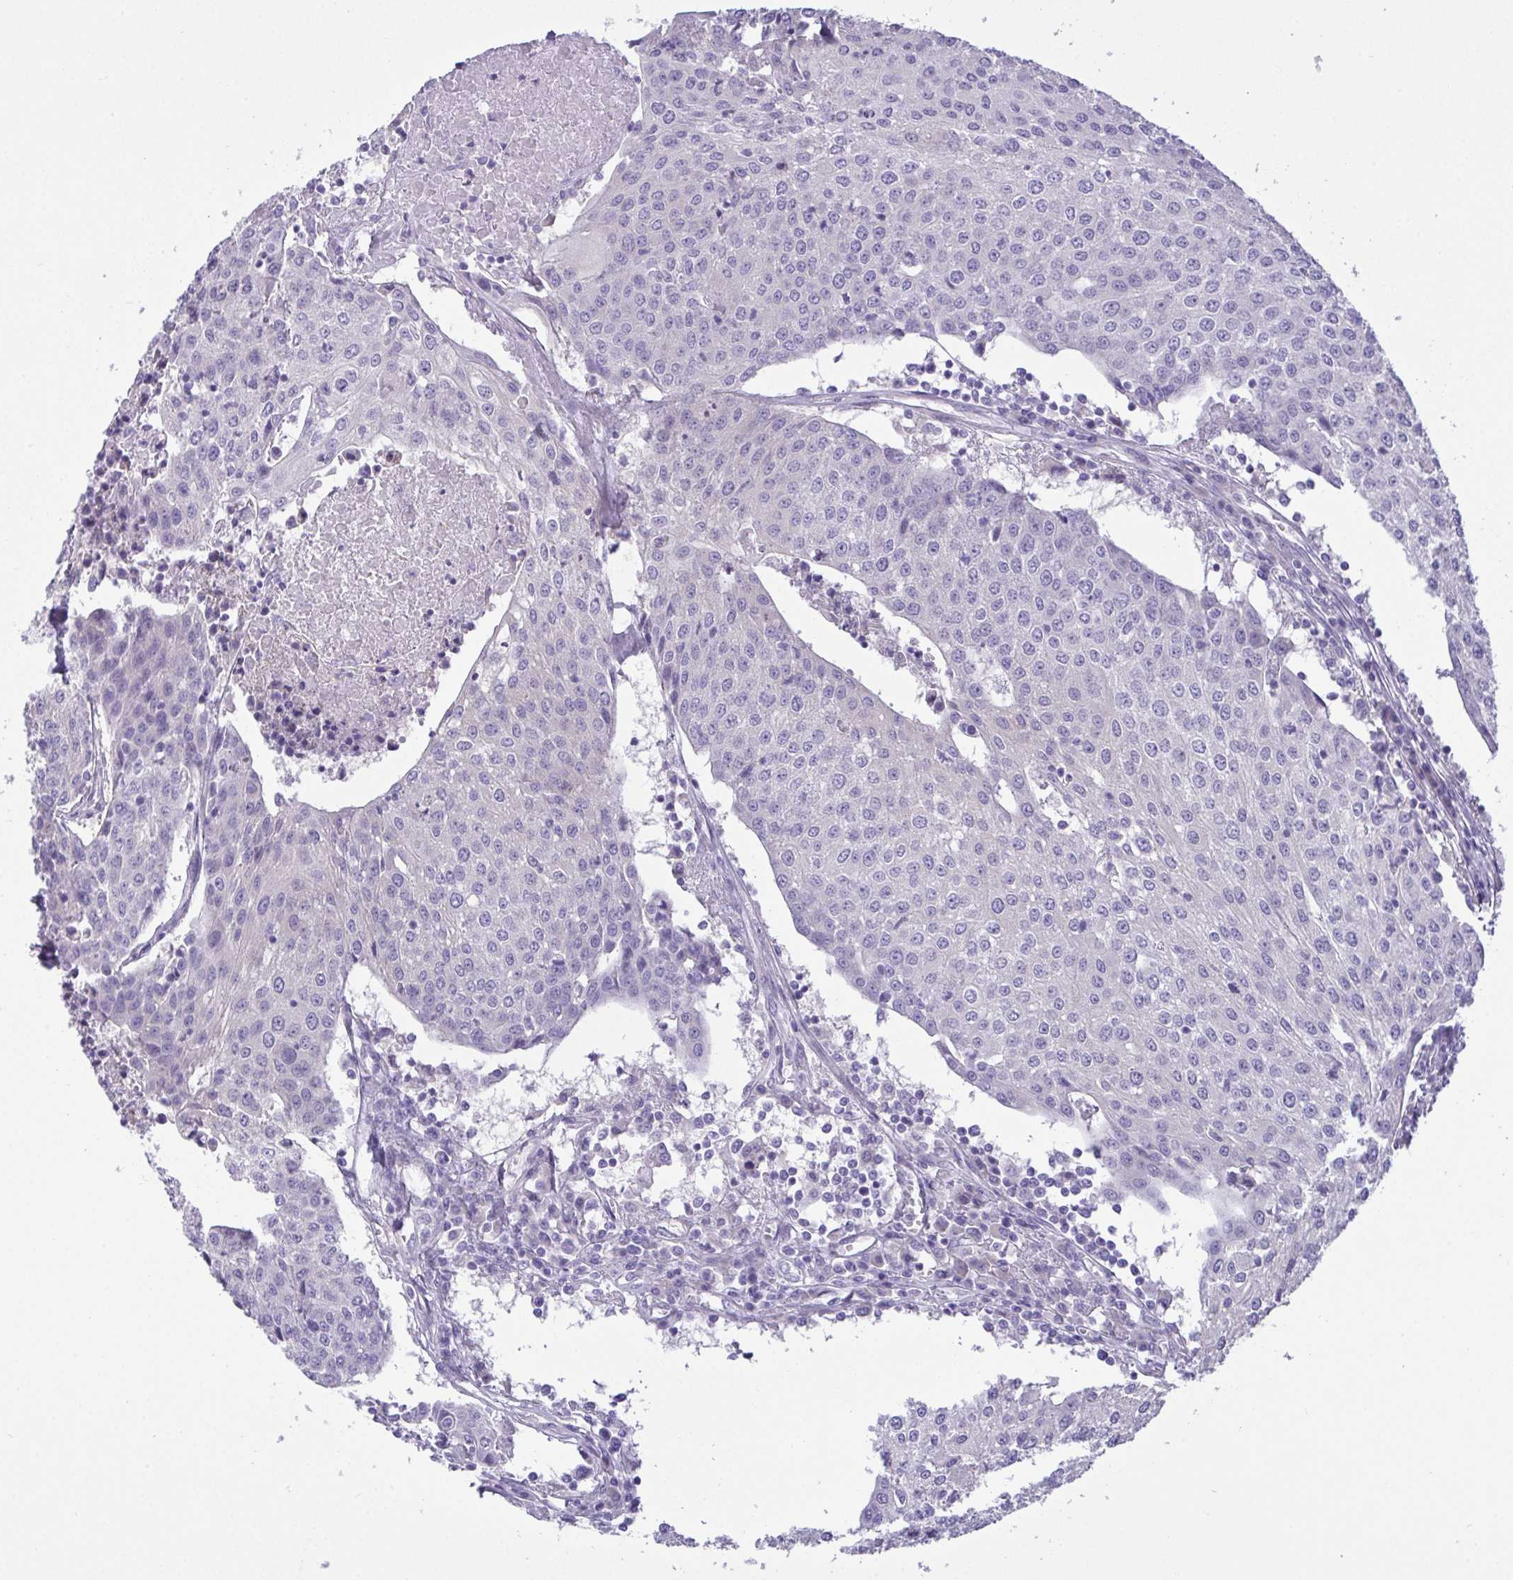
{"staining": {"intensity": "negative", "quantity": "none", "location": "none"}, "tissue": "urothelial cancer", "cell_type": "Tumor cells", "image_type": "cancer", "snomed": [{"axis": "morphology", "description": "Urothelial carcinoma, High grade"}, {"axis": "topography", "description": "Urinary bladder"}], "caption": "Photomicrograph shows no significant protein expression in tumor cells of urothelial cancer. (Brightfield microscopy of DAB immunohistochemistry at high magnification).", "gene": "C4orf33", "patient": {"sex": "female", "age": 85}}